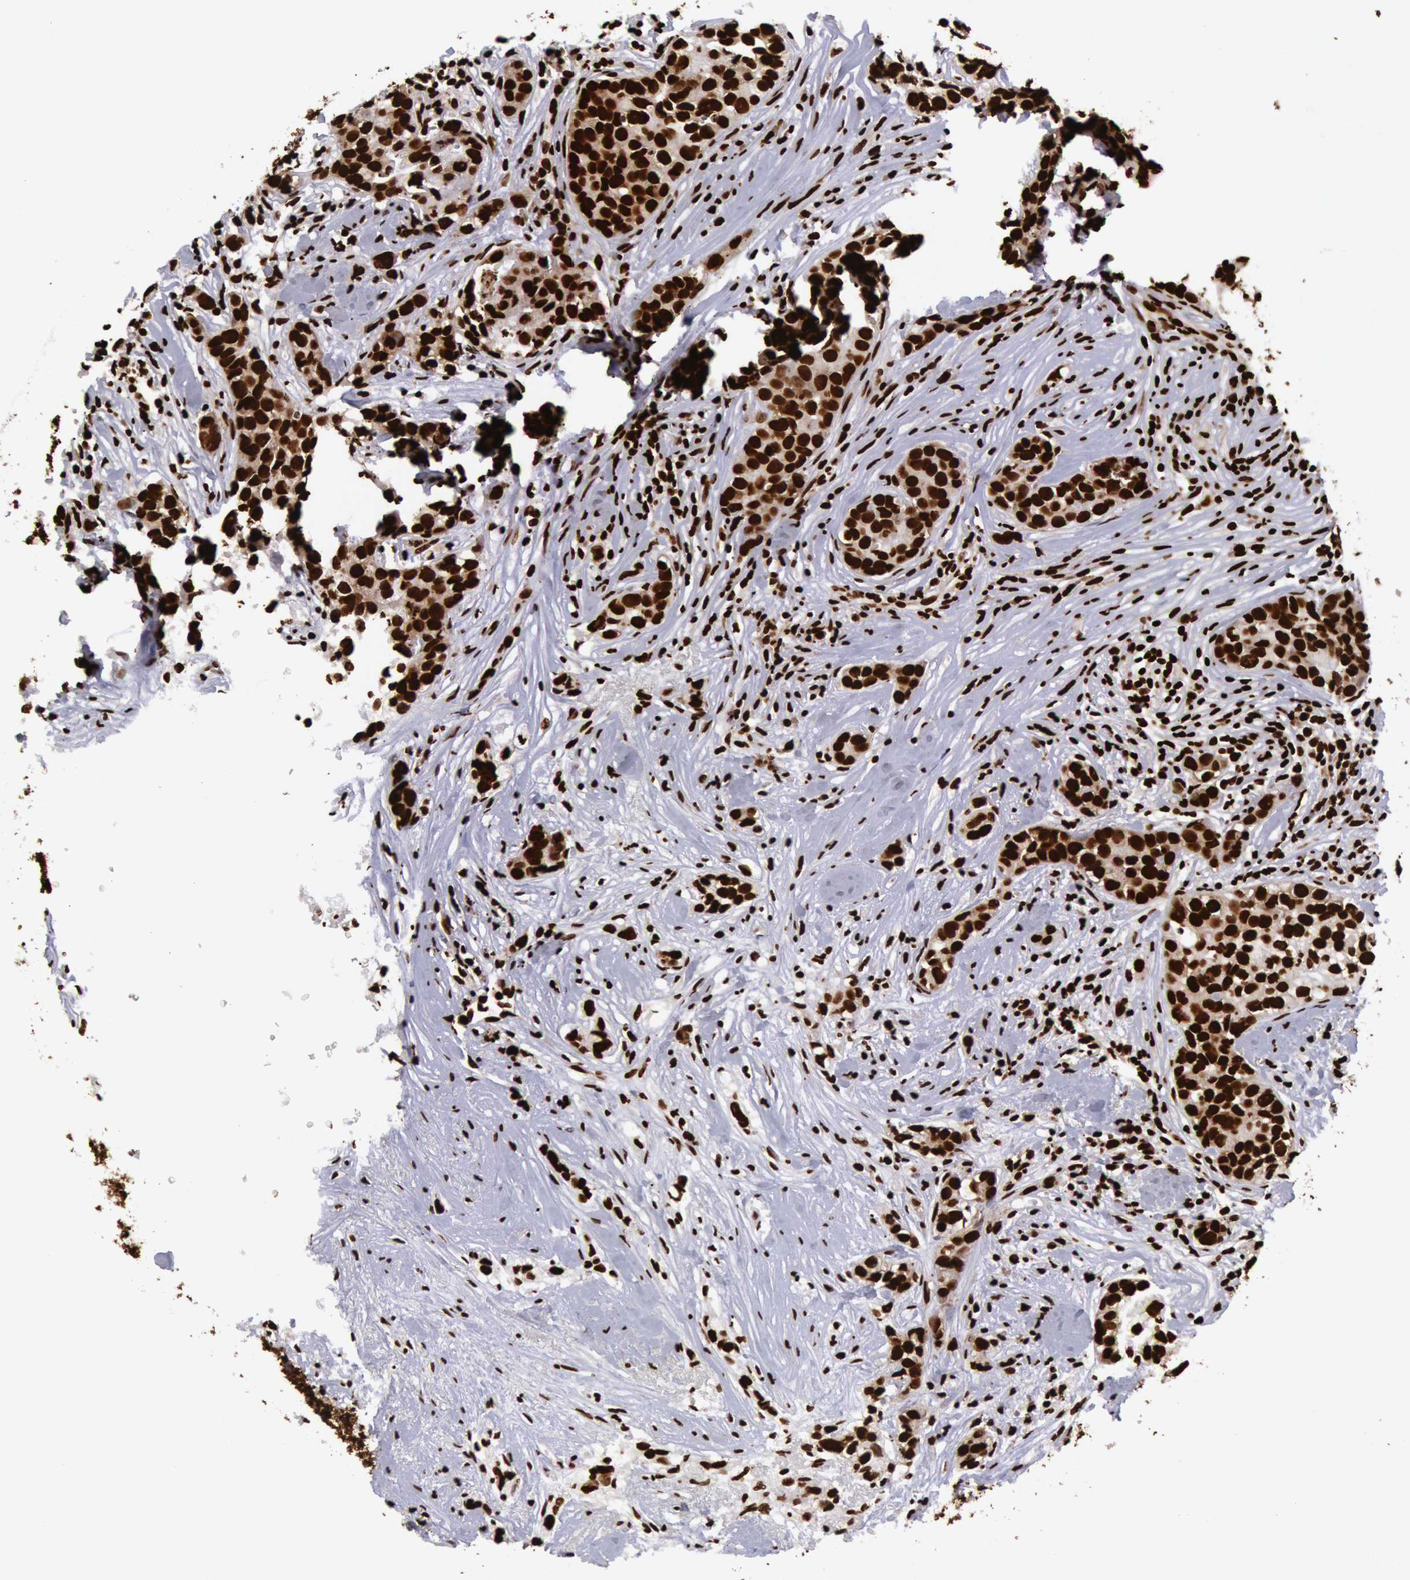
{"staining": {"intensity": "strong", "quantity": ">75%", "location": "nuclear"}, "tissue": "breast cancer", "cell_type": "Tumor cells", "image_type": "cancer", "snomed": [{"axis": "morphology", "description": "Duct carcinoma"}, {"axis": "topography", "description": "Breast"}], "caption": "Protein staining displays strong nuclear staining in about >75% of tumor cells in breast infiltrating ductal carcinoma. (DAB = brown stain, brightfield microscopy at high magnification).", "gene": "H3-4", "patient": {"sex": "female", "age": 91}}